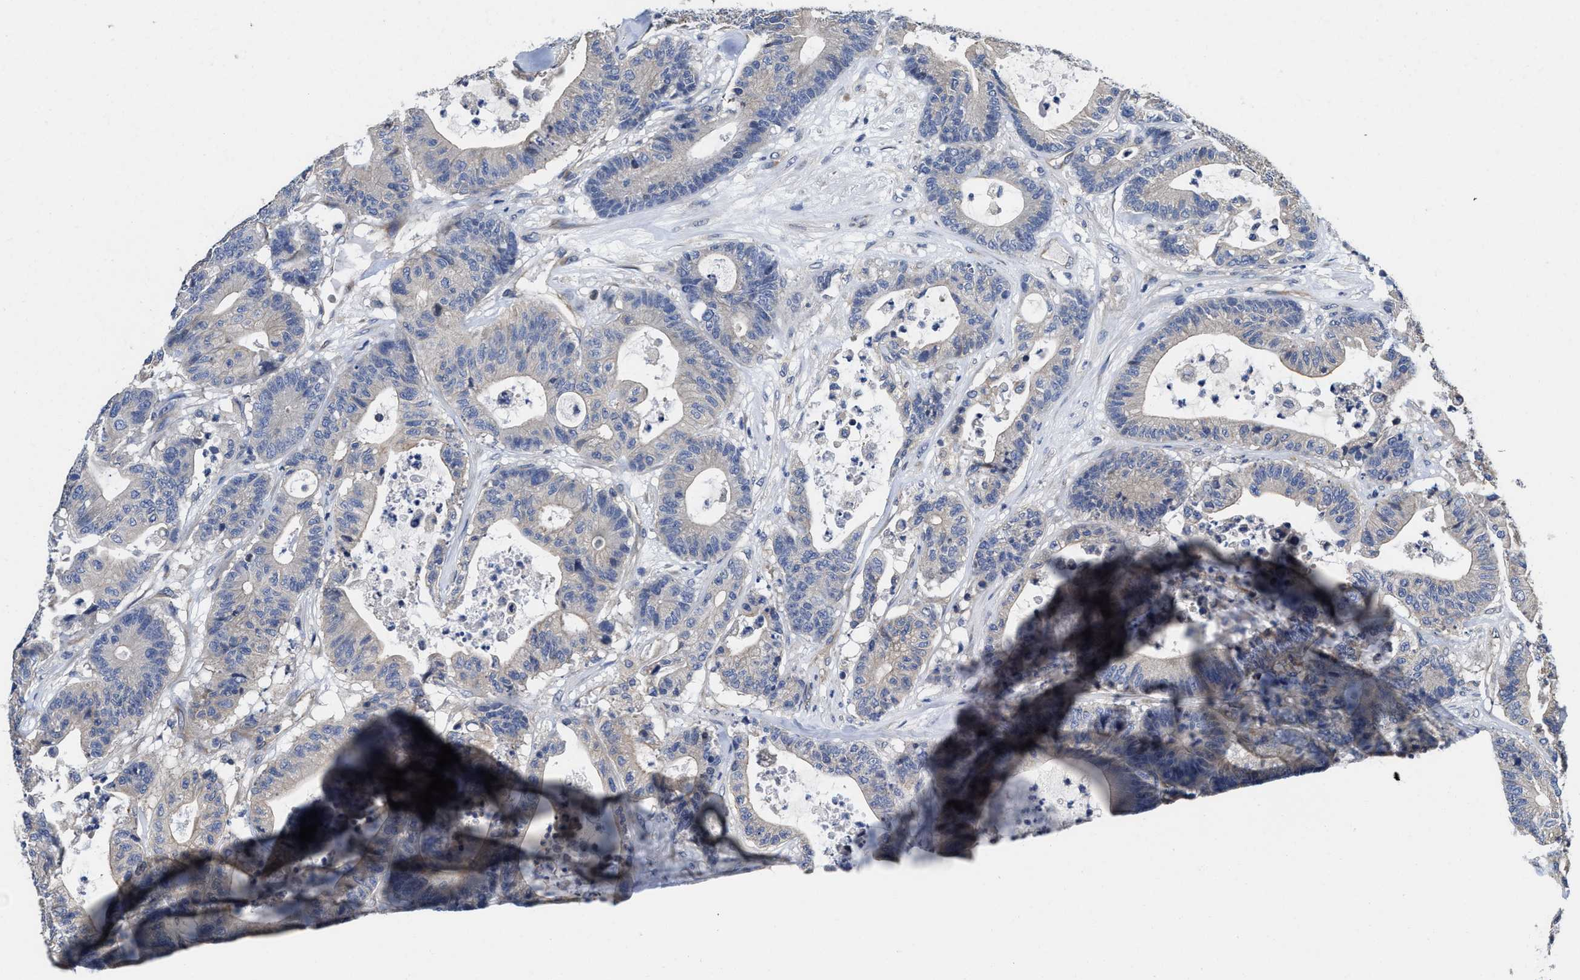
{"staining": {"intensity": "negative", "quantity": "none", "location": "none"}, "tissue": "colorectal cancer", "cell_type": "Tumor cells", "image_type": "cancer", "snomed": [{"axis": "morphology", "description": "Adenocarcinoma, NOS"}, {"axis": "topography", "description": "Colon"}], "caption": "Human colorectal cancer (adenocarcinoma) stained for a protein using immunohistochemistry shows no positivity in tumor cells.", "gene": "TRAF6", "patient": {"sex": "female", "age": 84}}